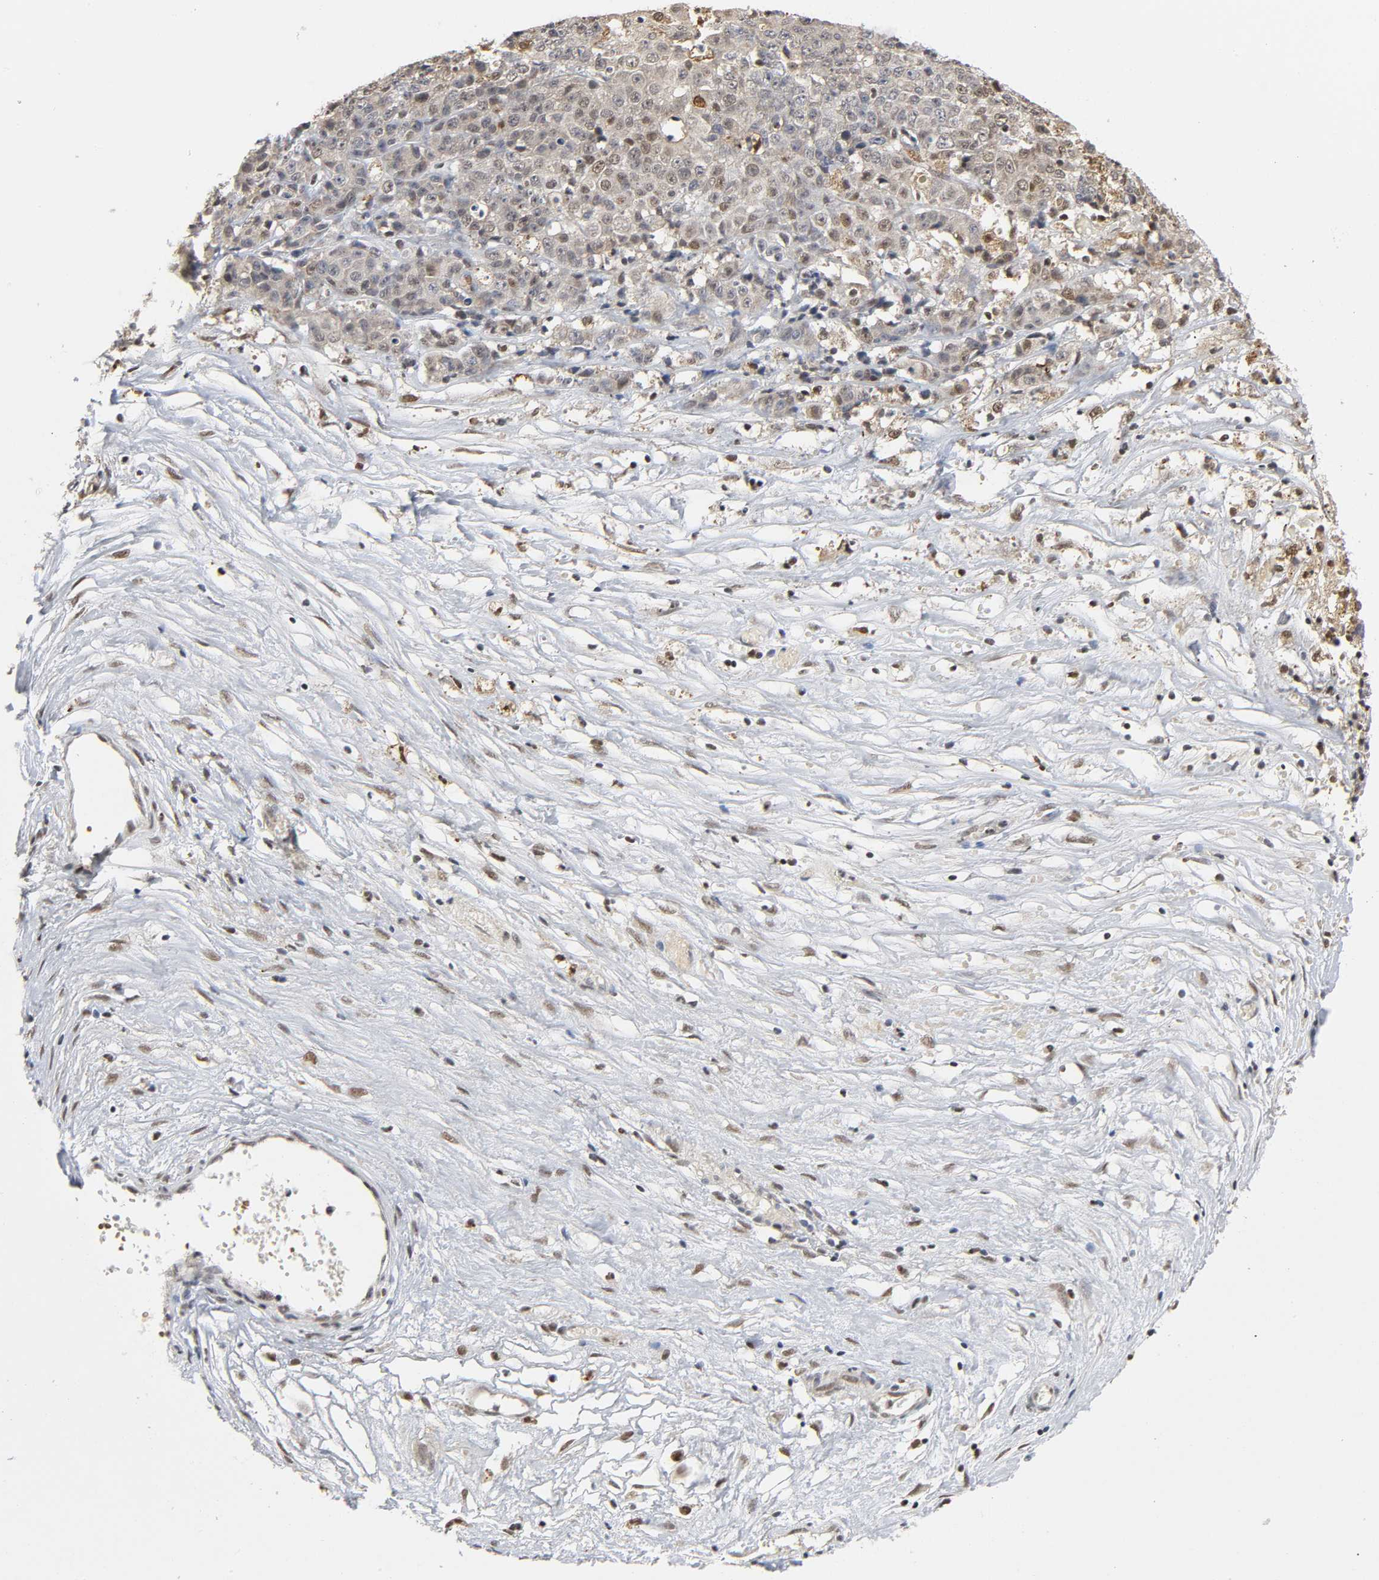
{"staining": {"intensity": "weak", "quantity": "25%-75%", "location": "cytoplasmic/membranous,nuclear"}, "tissue": "ovarian cancer", "cell_type": "Tumor cells", "image_type": "cancer", "snomed": [{"axis": "morphology", "description": "Carcinoma, endometroid"}, {"axis": "topography", "description": "Ovary"}], "caption": "DAB (3,3'-diaminobenzidine) immunohistochemical staining of human ovarian cancer (endometroid carcinoma) exhibits weak cytoplasmic/membranous and nuclear protein staining in approximately 25%-75% of tumor cells. (brown staining indicates protein expression, while blue staining denotes nuclei).", "gene": "KAT2B", "patient": {"sex": "female", "age": 42}}